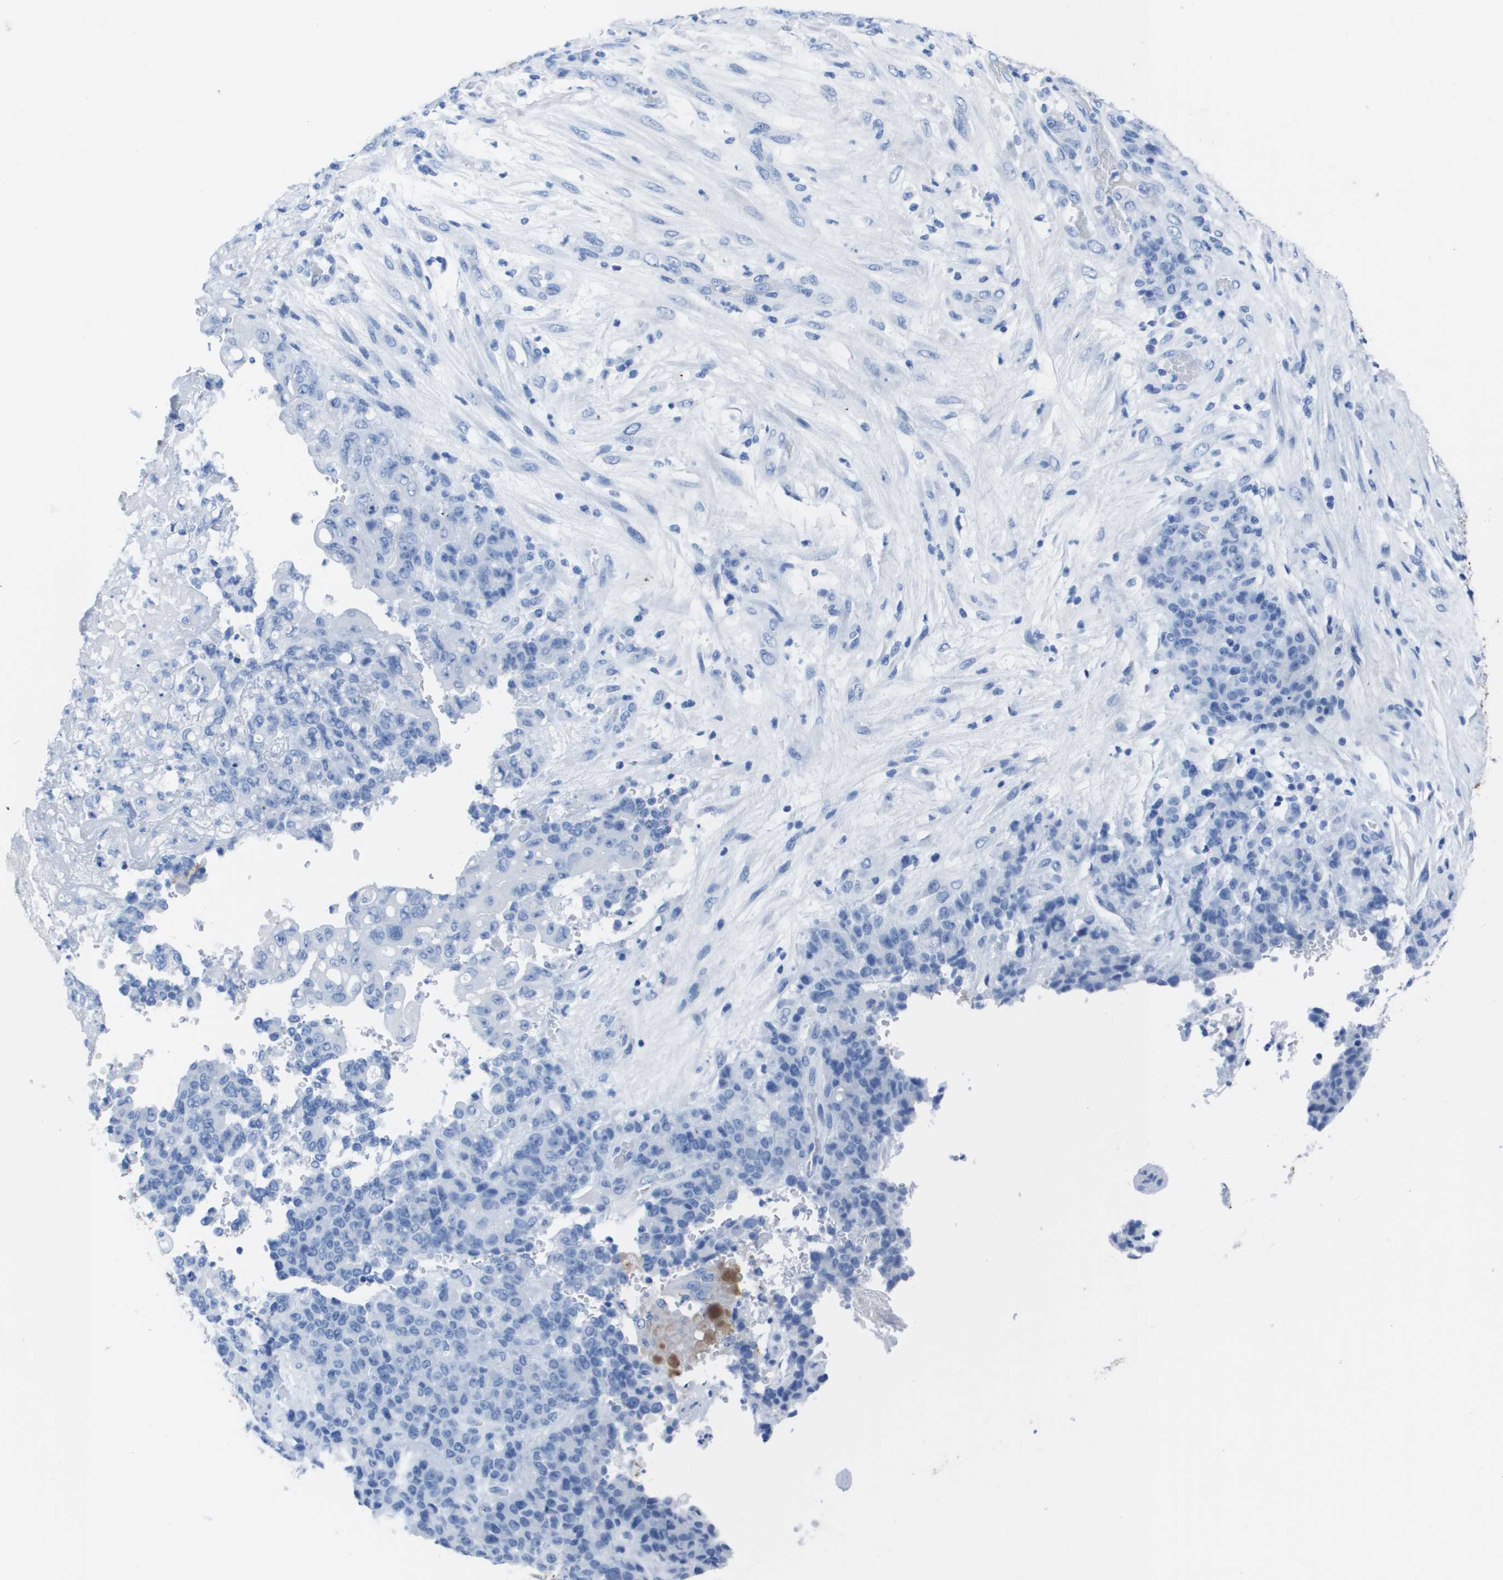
{"staining": {"intensity": "negative", "quantity": "none", "location": "none"}, "tissue": "stomach cancer", "cell_type": "Tumor cells", "image_type": "cancer", "snomed": [{"axis": "morphology", "description": "Adenocarcinoma, NOS"}, {"axis": "topography", "description": "Stomach"}], "caption": "Tumor cells show no significant expression in stomach adenocarcinoma. (Stains: DAB IHC with hematoxylin counter stain, Microscopy: brightfield microscopy at high magnification).", "gene": "KCNA3", "patient": {"sex": "female", "age": 73}}